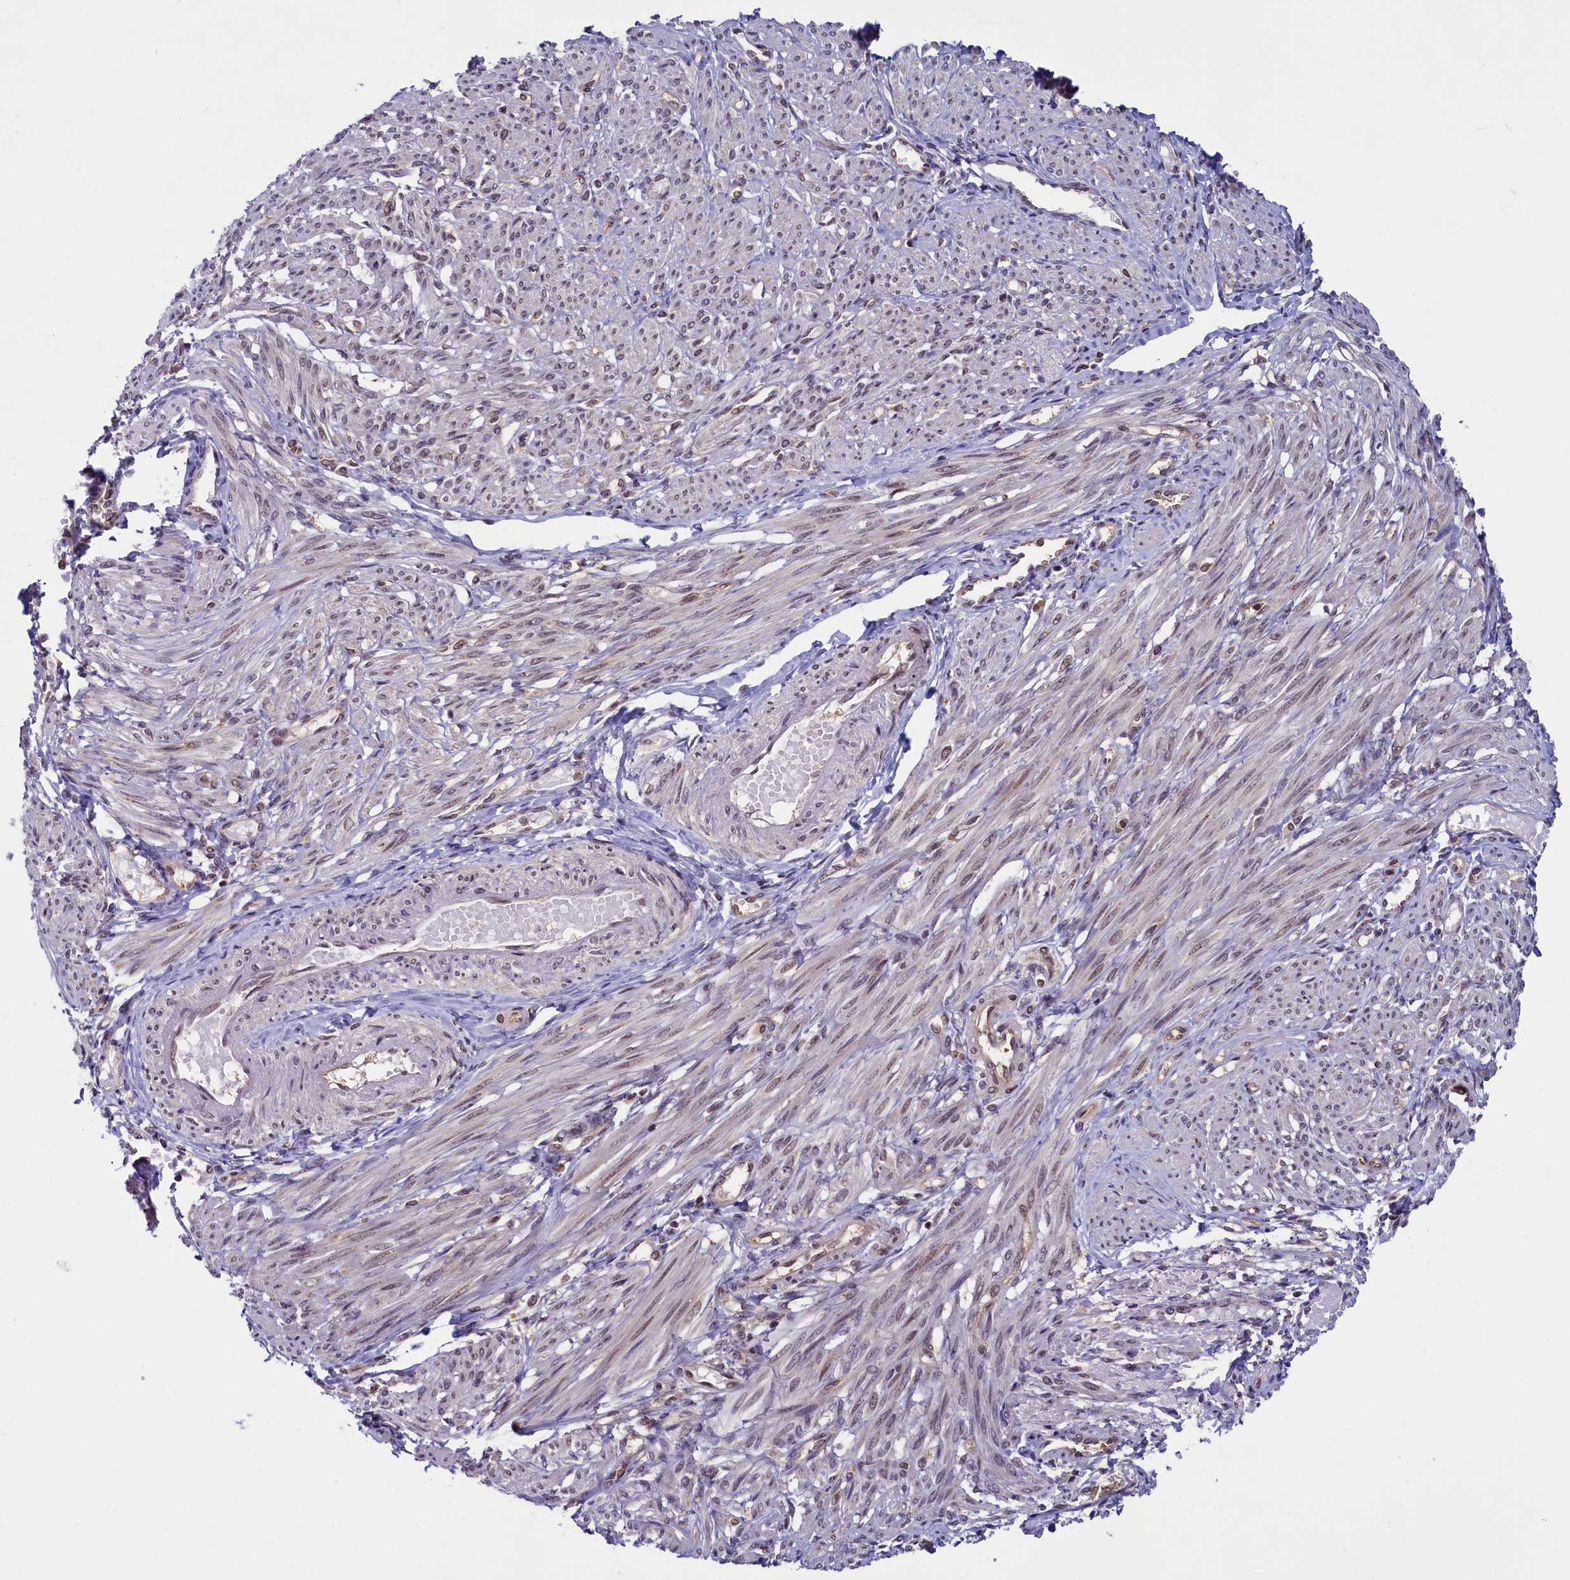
{"staining": {"intensity": "moderate", "quantity": "<25%", "location": "nuclear"}, "tissue": "smooth muscle", "cell_type": "Smooth muscle cells", "image_type": "normal", "snomed": [{"axis": "morphology", "description": "Normal tissue, NOS"}, {"axis": "topography", "description": "Smooth muscle"}], "caption": "Protein expression analysis of normal smooth muscle exhibits moderate nuclear positivity in approximately <25% of smooth muscle cells.", "gene": "SLC7A6OS", "patient": {"sex": "female", "age": 39}}